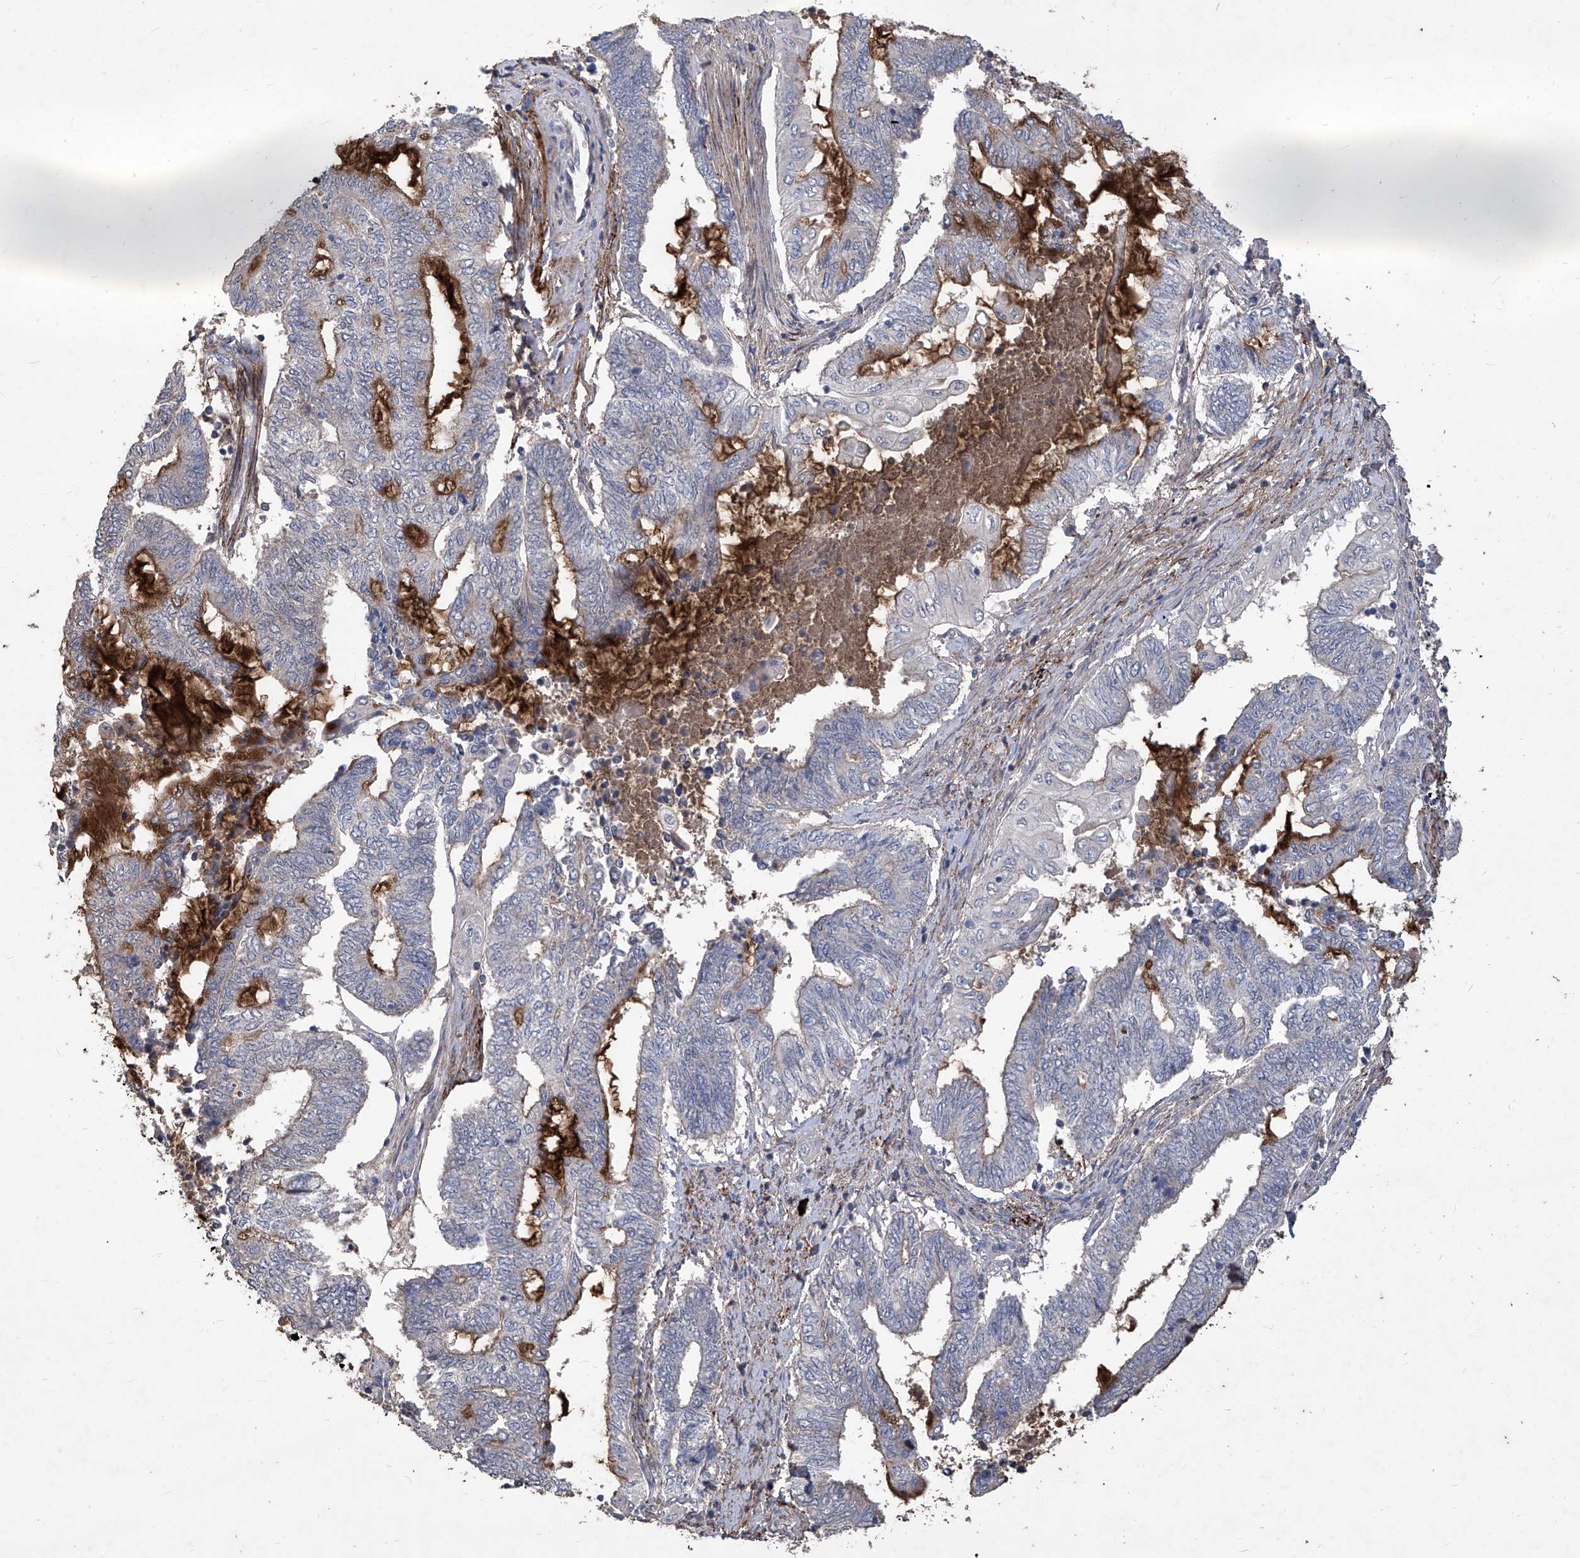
{"staining": {"intensity": "moderate", "quantity": "<25%", "location": "cytoplasmic/membranous"}, "tissue": "endometrial cancer", "cell_type": "Tumor cells", "image_type": "cancer", "snomed": [{"axis": "morphology", "description": "Adenocarcinoma, NOS"}, {"axis": "topography", "description": "Uterus"}, {"axis": "topography", "description": "Endometrium"}], "caption": "A low amount of moderate cytoplasmic/membranous staining is present in about <25% of tumor cells in adenocarcinoma (endometrial) tissue. The staining was performed using DAB to visualize the protein expression in brown, while the nuclei were stained in blue with hematoxylin (Magnification: 20x).", "gene": "TXNIP", "patient": {"sex": "female", "age": 70}}